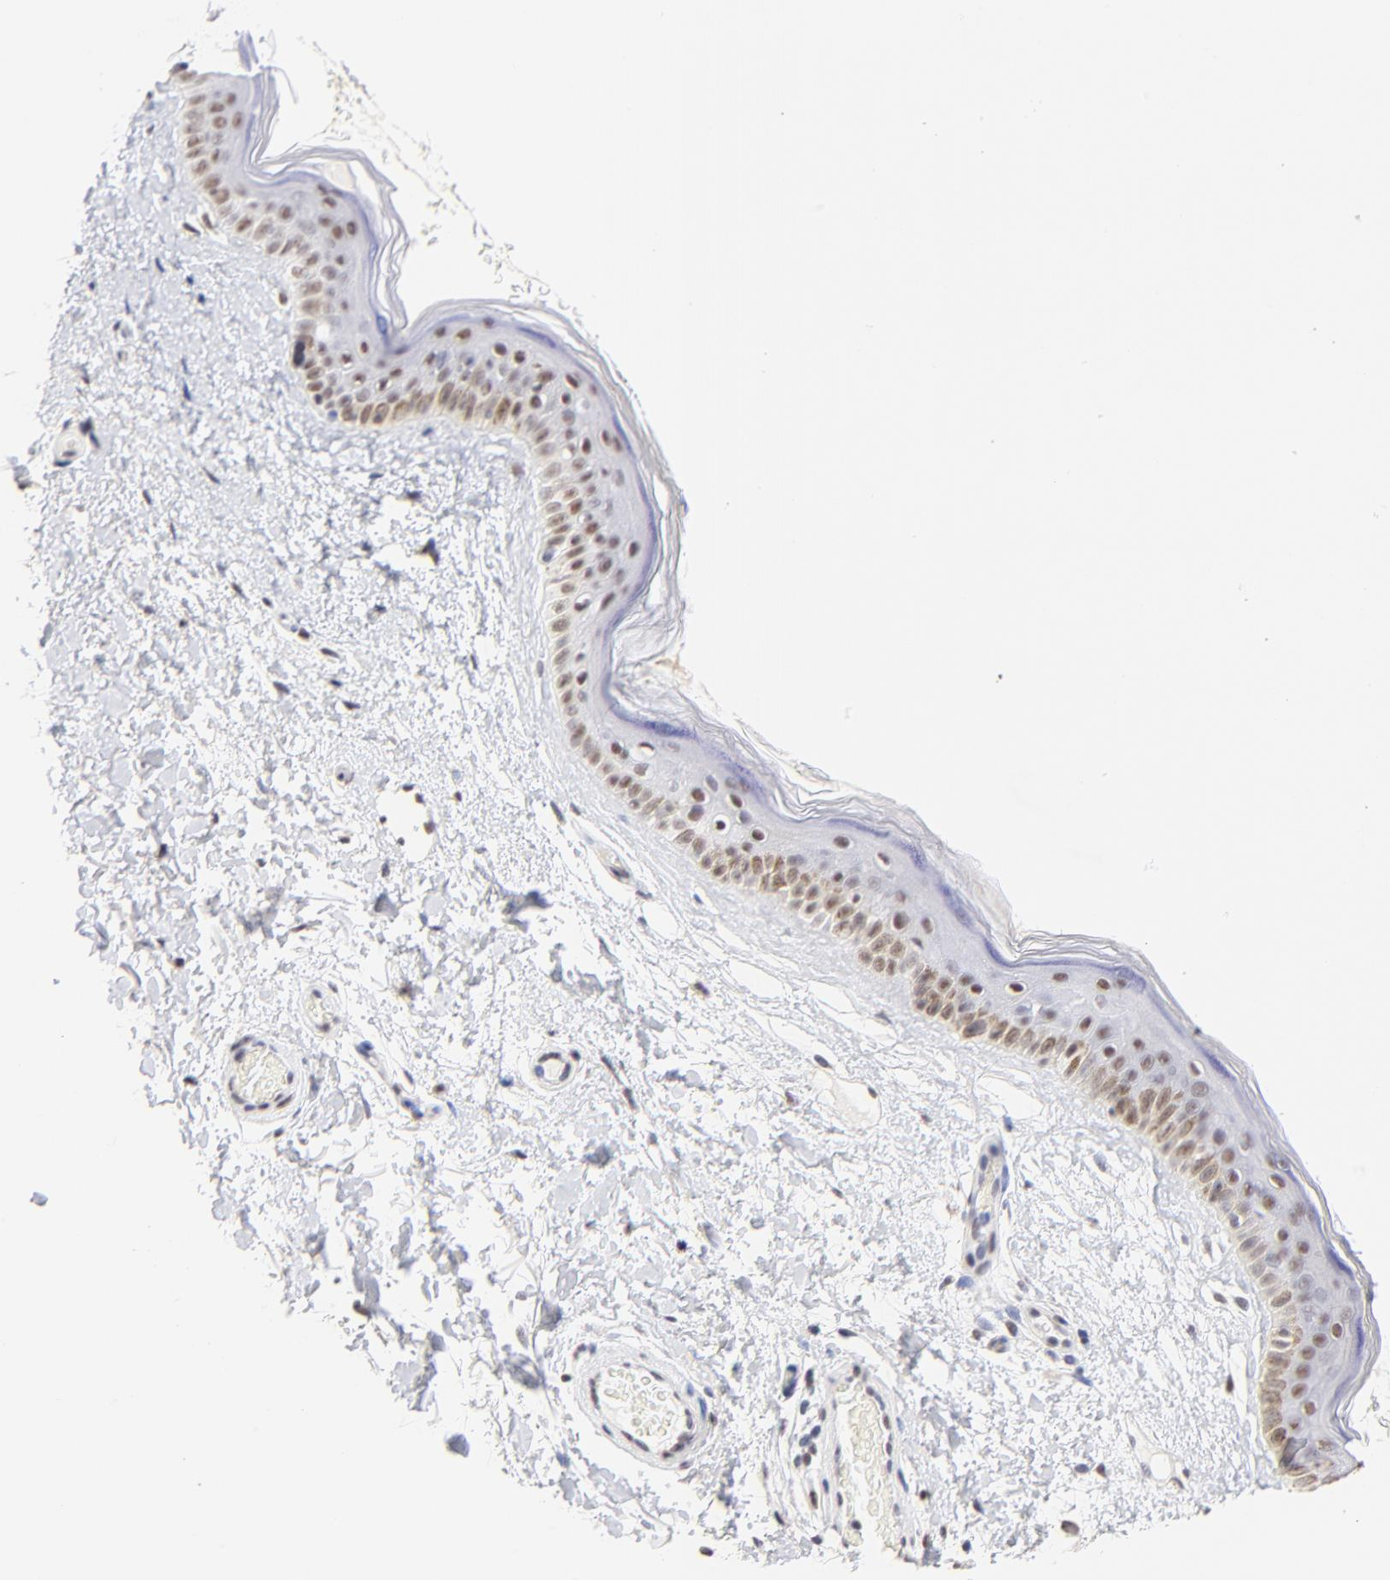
{"staining": {"intensity": "moderate", "quantity": ">75%", "location": "nuclear"}, "tissue": "skin", "cell_type": "Fibroblasts", "image_type": "normal", "snomed": [{"axis": "morphology", "description": "Normal tissue, NOS"}, {"axis": "topography", "description": "Skin"}], "caption": "Immunohistochemistry (IHC) histopathology image of normal skin: skin stained using immunohistochemistry (IHC) demonstrates medium levels of moderate protein expression localized specifically in the nuclear of fibroblasts, appearing as a nuclear brown color.", "gene": "ZNF74", "patient": {"sex": "male", "age": 63}}